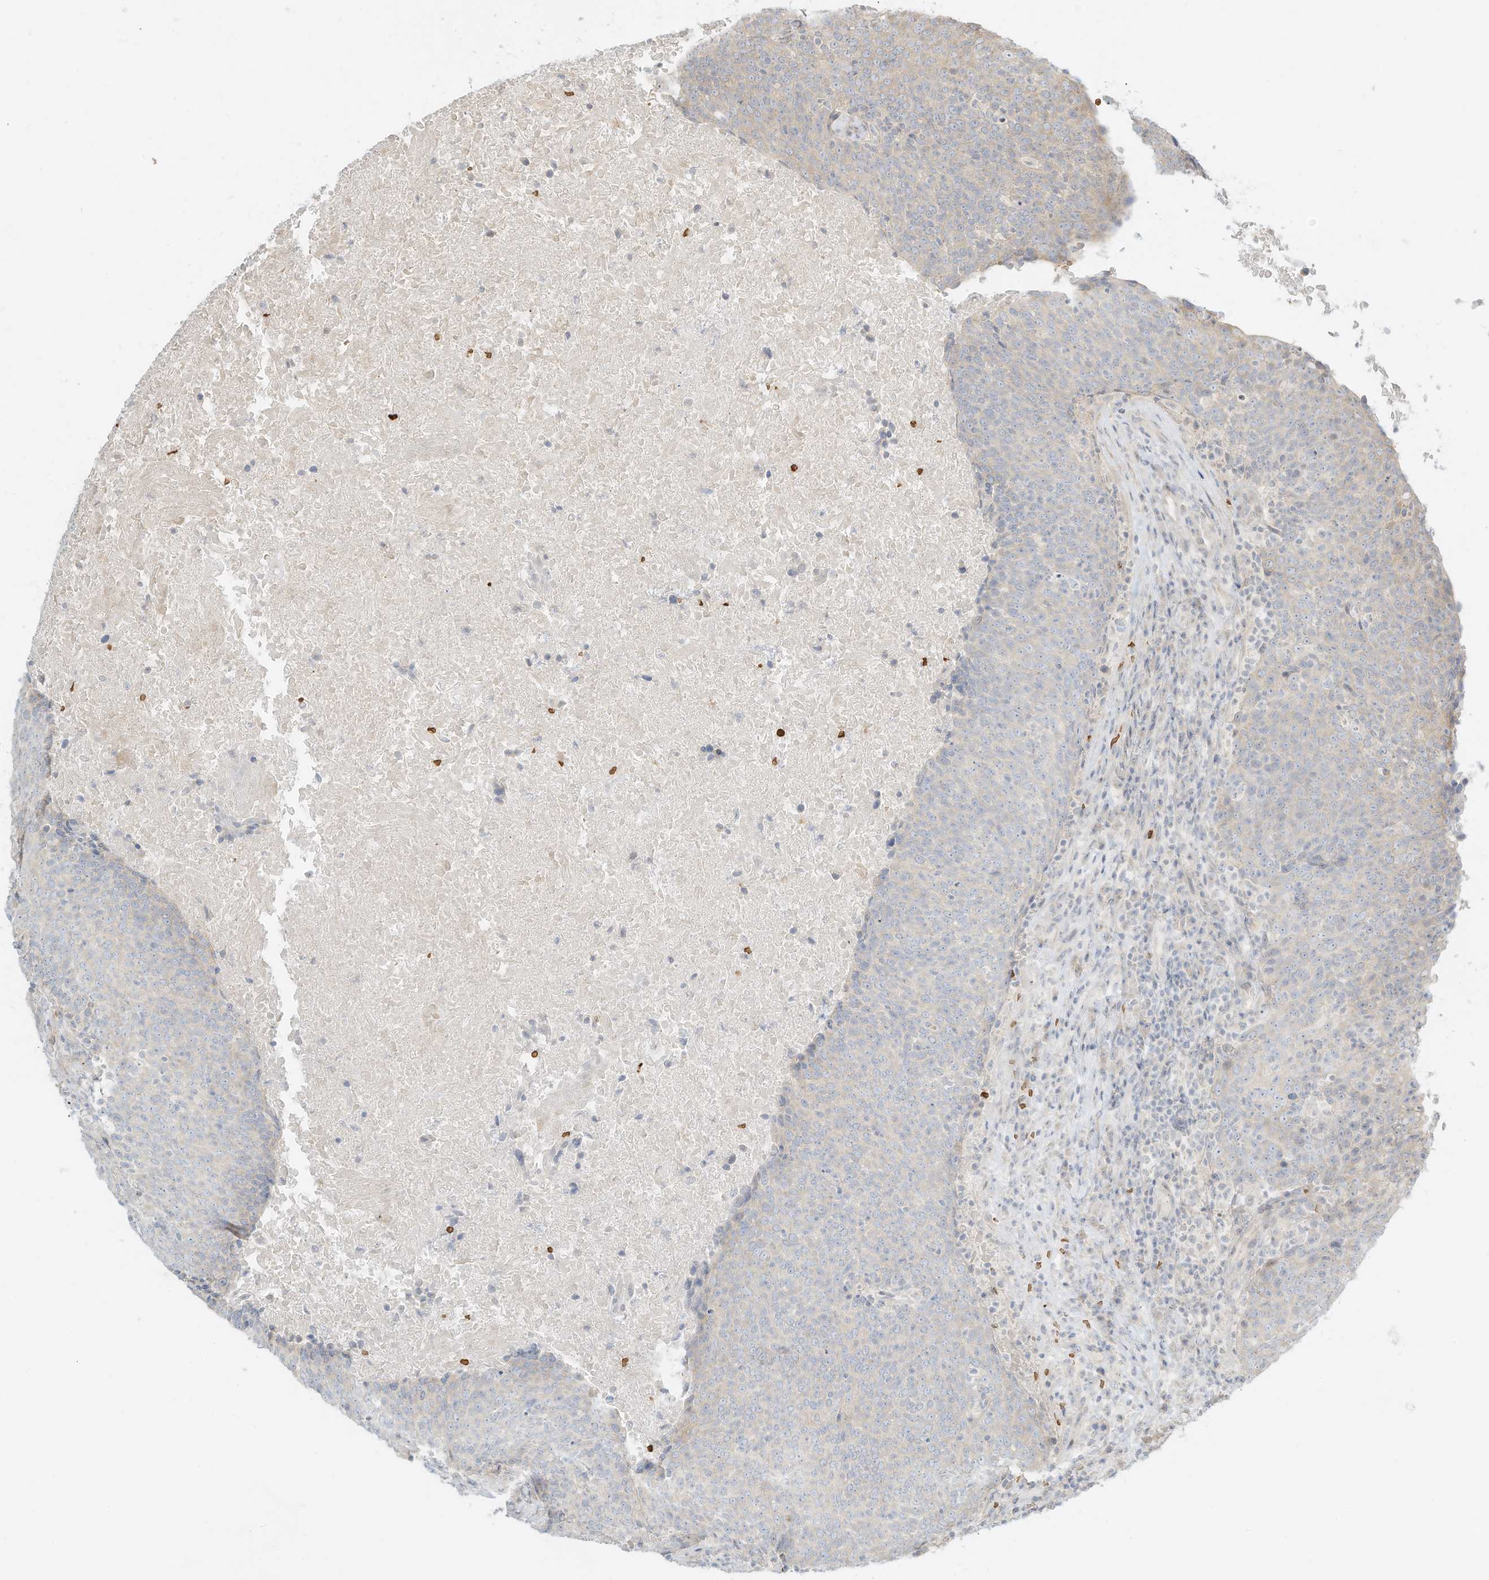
{"staining": {"intensity": "weak", "quantity": "<25%", "location": "cytoplasmic/membranous"}, "tissue": "head and neck cancer", "cell_type": "Tumor cells", "image_type": "cancer", "snomed": [{"axis": "morphology", "description": "Squamous cell carcinoma, NOS"}, {"axis": "morphology", "description": "Squamous cell carcinoma, metastatic, NOS"}, {"axis": "topography", "description": "Lymph node"}, {"axis": "topography", "description": "Head-Neck"}], "caption": "Immunohistochemistry micrograph of neoplastic tissue: head and neck cancer (metastatic squamous cell carcinoma) stained with DAB shows no significant protein positivity in tumor cells.", "gene": "OFD1", "patient": {"sex": "male", "age": 62}}